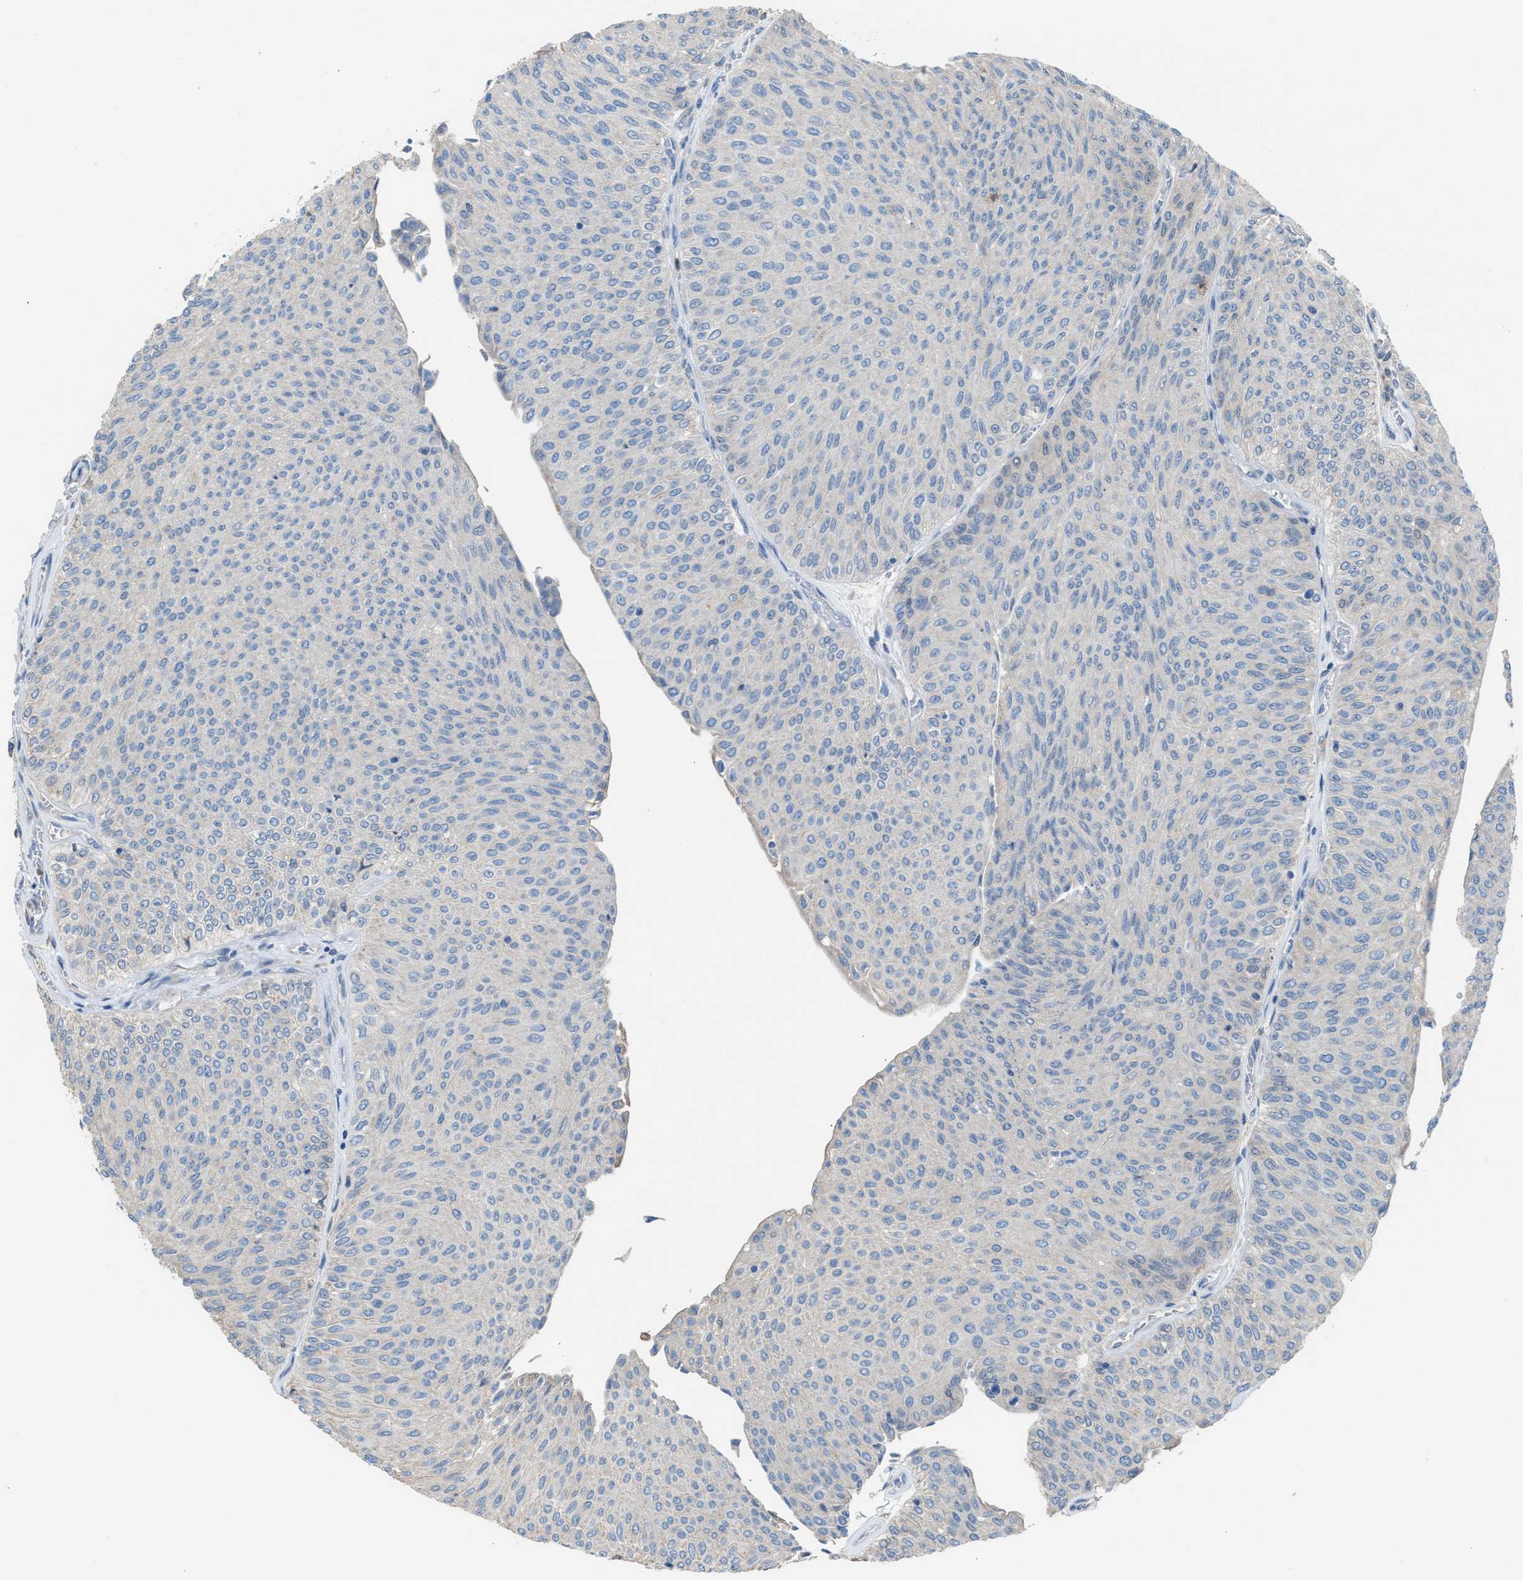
{"staining": {"intensity": "negative", "quantity": "none", "location": "none"}, "tissue": "urothelial cancer", "cell_type": "Tumor cells", "image_type": "cancer", "snomed": [{"axis": "morphology", "description": "Urothelial carcinoma, Low grade"}, {"axis": "topography", "description": "Urinary bladder"}], "caption": "This image is of urothelial cancer stained with immunohistochemistry (IHC) to label a protein in brown with the nuclei are counter-stained blue. There is no staining in tumor cells. Nuclei are stained in blue.", "gene": "NQO2", "patient": {"sex": "male", "age": 78}}